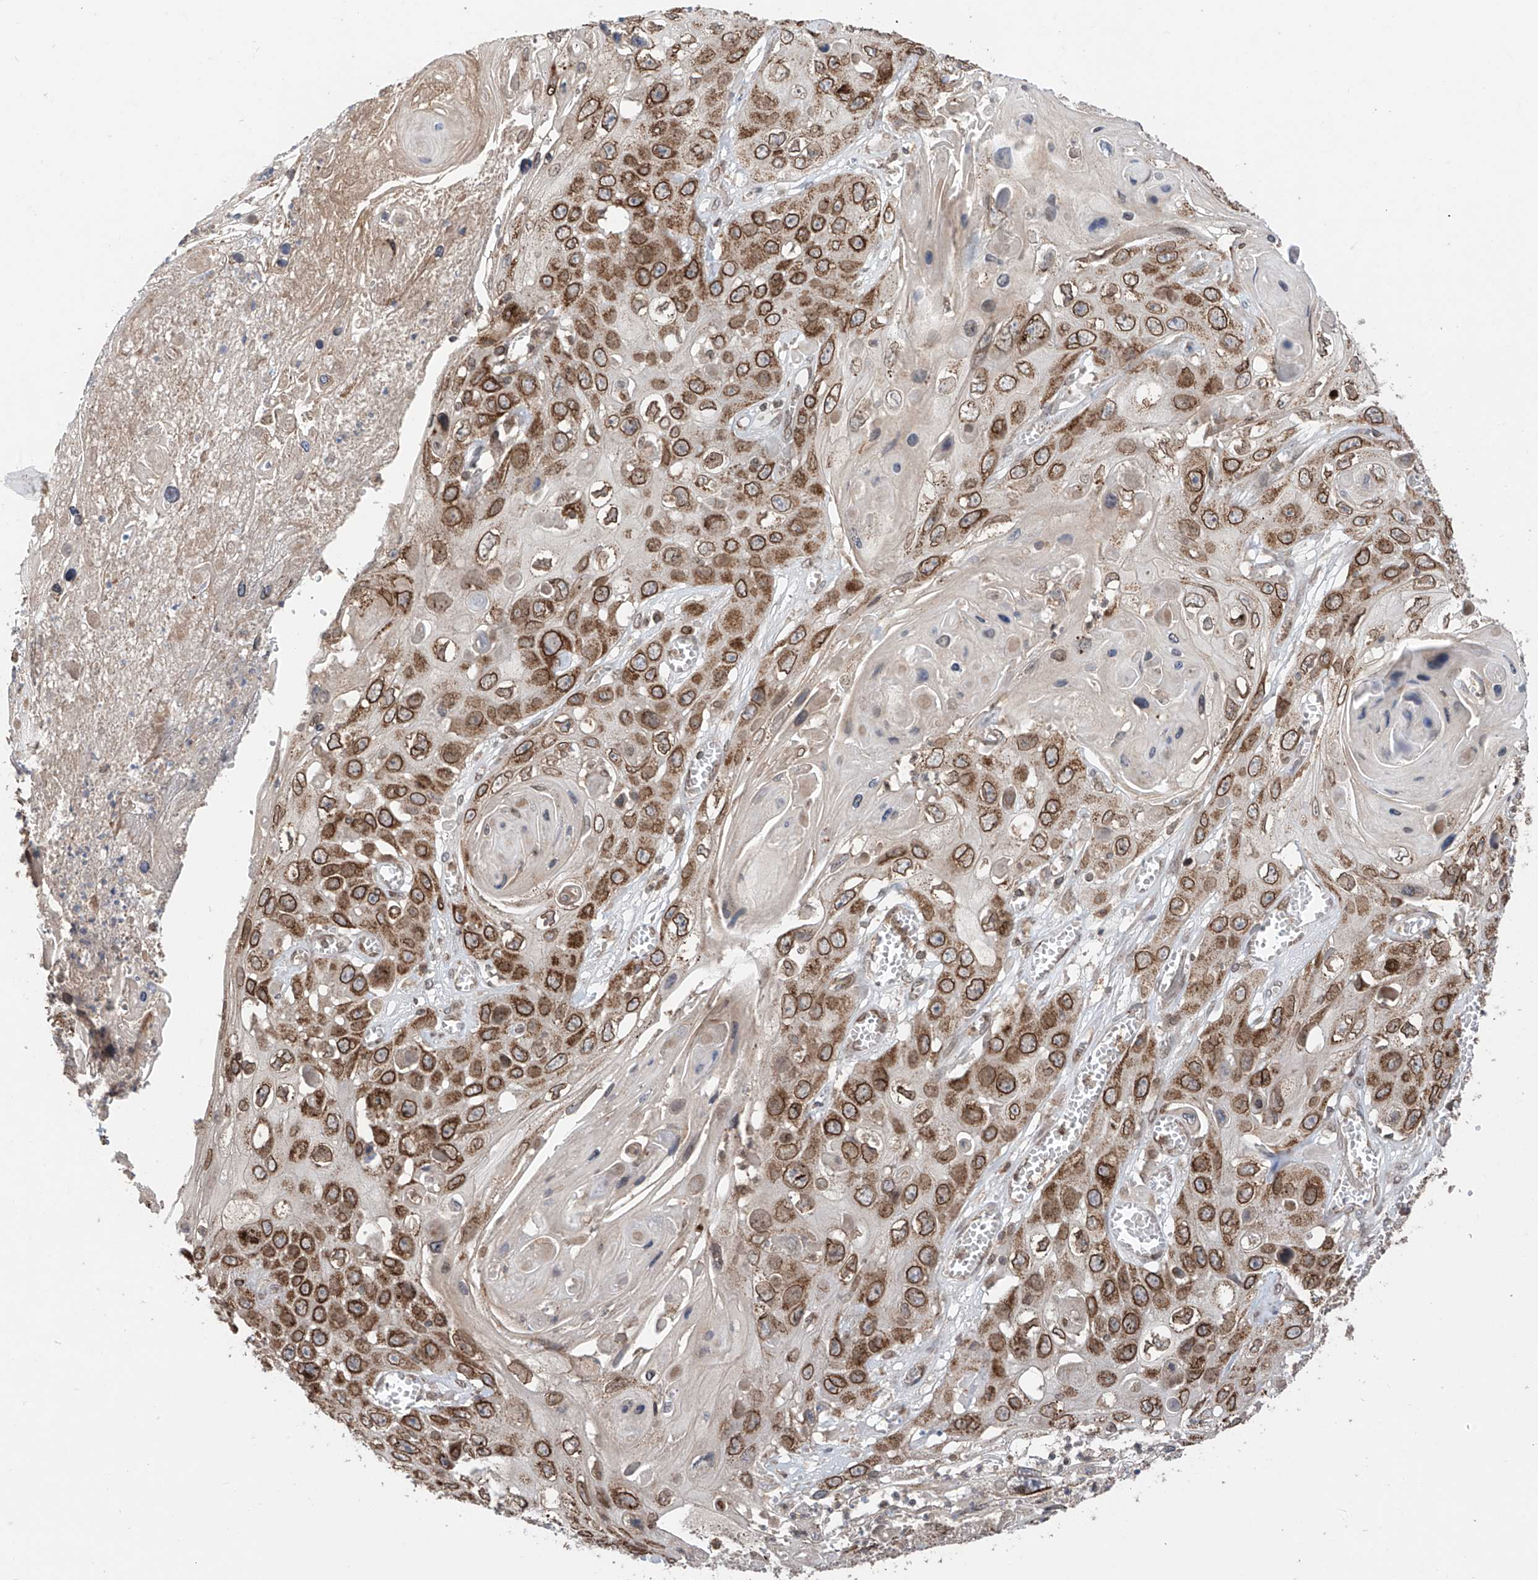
{"staining": {"intensity": "strong", "quantity": ">75%", "location": "cytoplasmic/membranous,nuclear"}, "tissue": "skin cancer", "cell_type": "Tumor cells", "image_type": "cancer", "snomed": [{"axis": "morphology", "description": "Squamous cell carcinoma, NOS"}, {"axis": "topography", "description": "Skin"}], "caption": "Squamous cell carcinoma (skin) stained with a protein marker demonstrates strong staining in tumor cells.", "gene": "AHCTF1", "patient": {"sex": "male", "age": 55}}